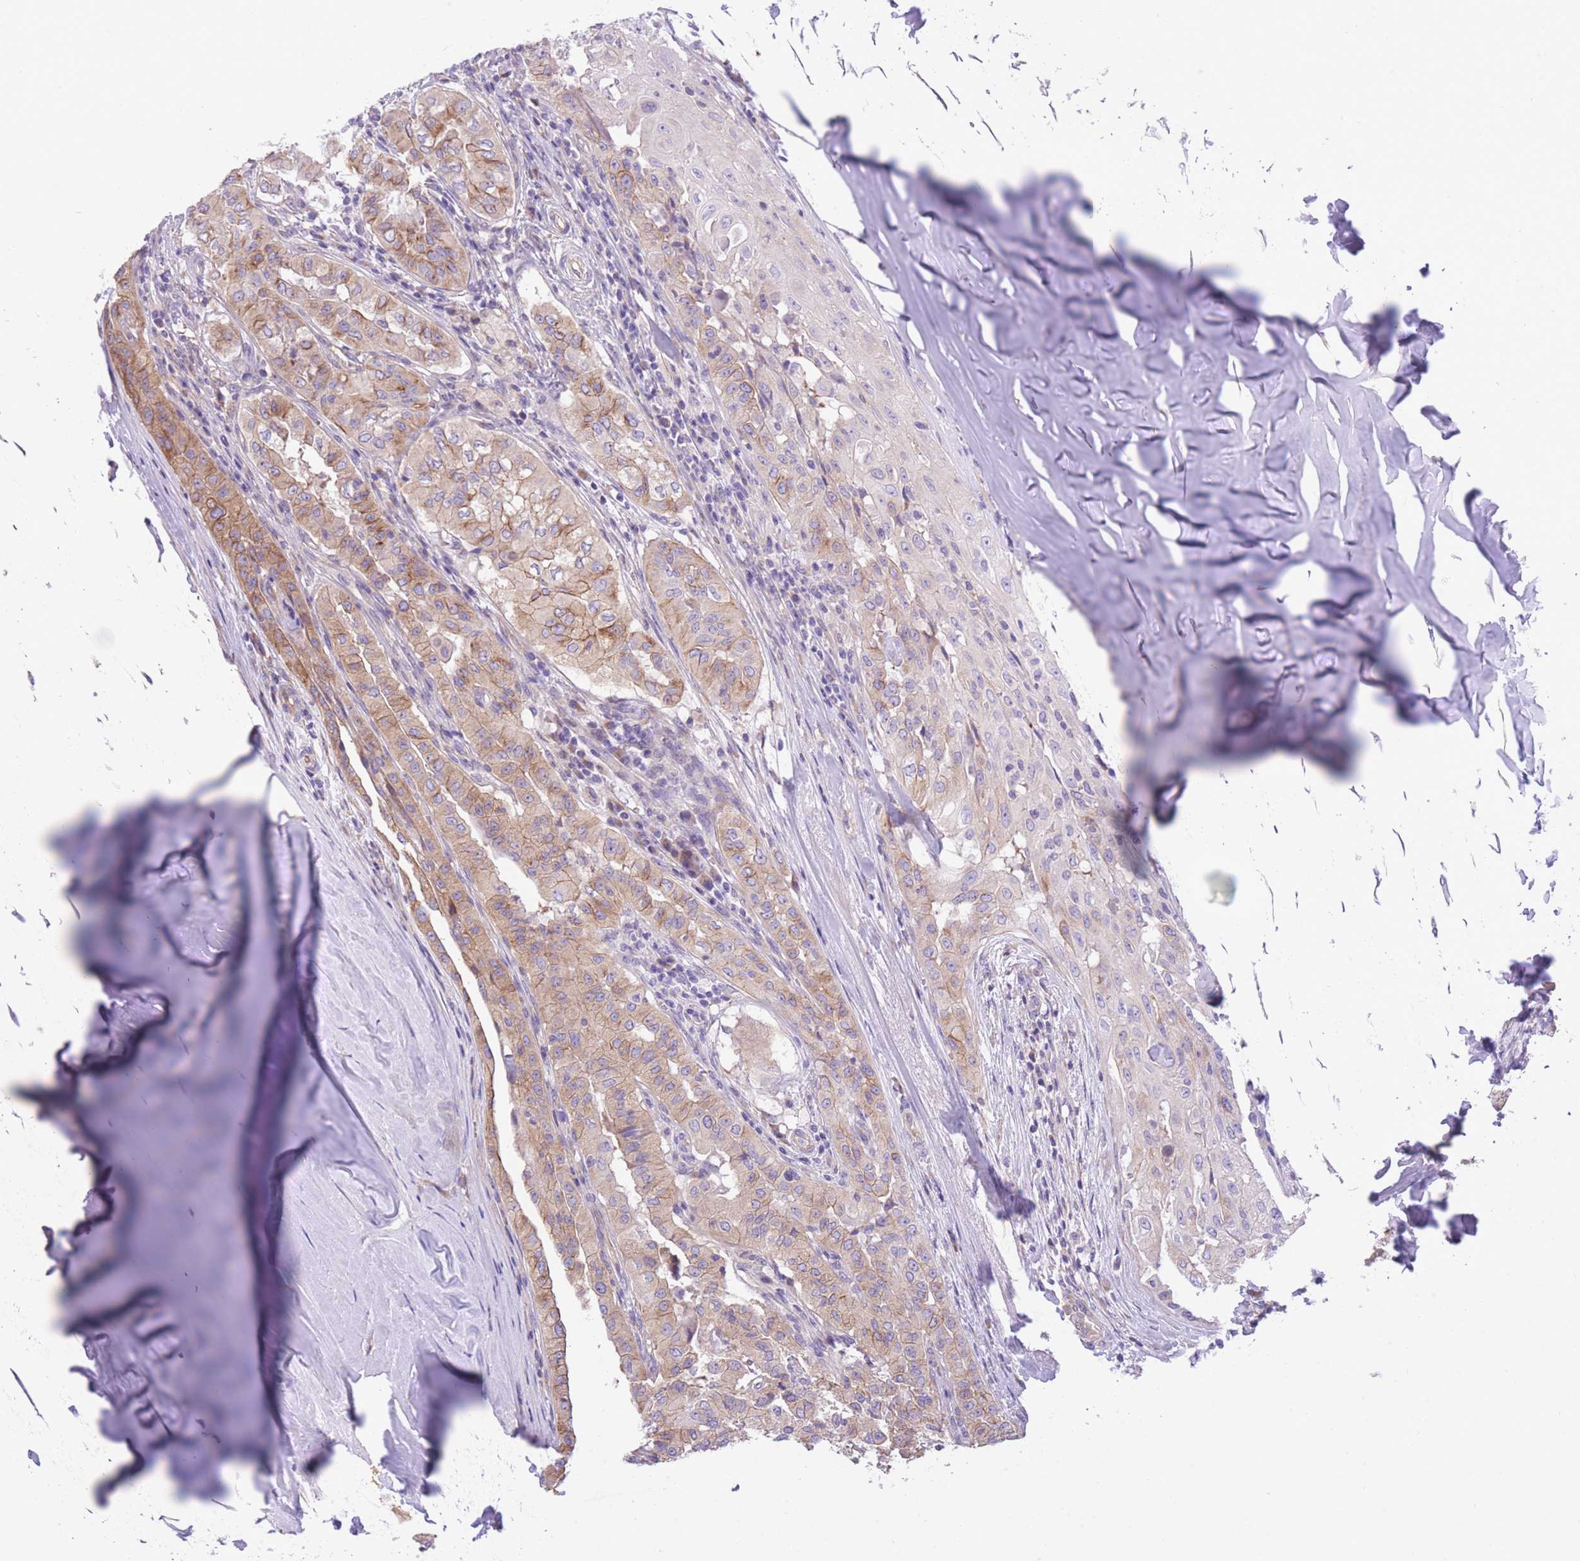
{"staining": {"intensity": "moderate", "quantity": "25%-75%", "location": "cytoplasmic/membranous"}, "tissue": "thyroid cancer", "cell_type": "Tumor cells", "image_type": "cancer", "snomed": [{"axis": "morphology", "description": "Papillary adenocarcinoma, NOS"}, {"axis": "topography", "description": "Thyroid gland"}], "caption": "Human thyroid papillary adenocarcinoma stained with a protein marker shows moderate staining in tumor cells.", "gene": "RHOU", "patient": {"sex": "female", "age": 59}}